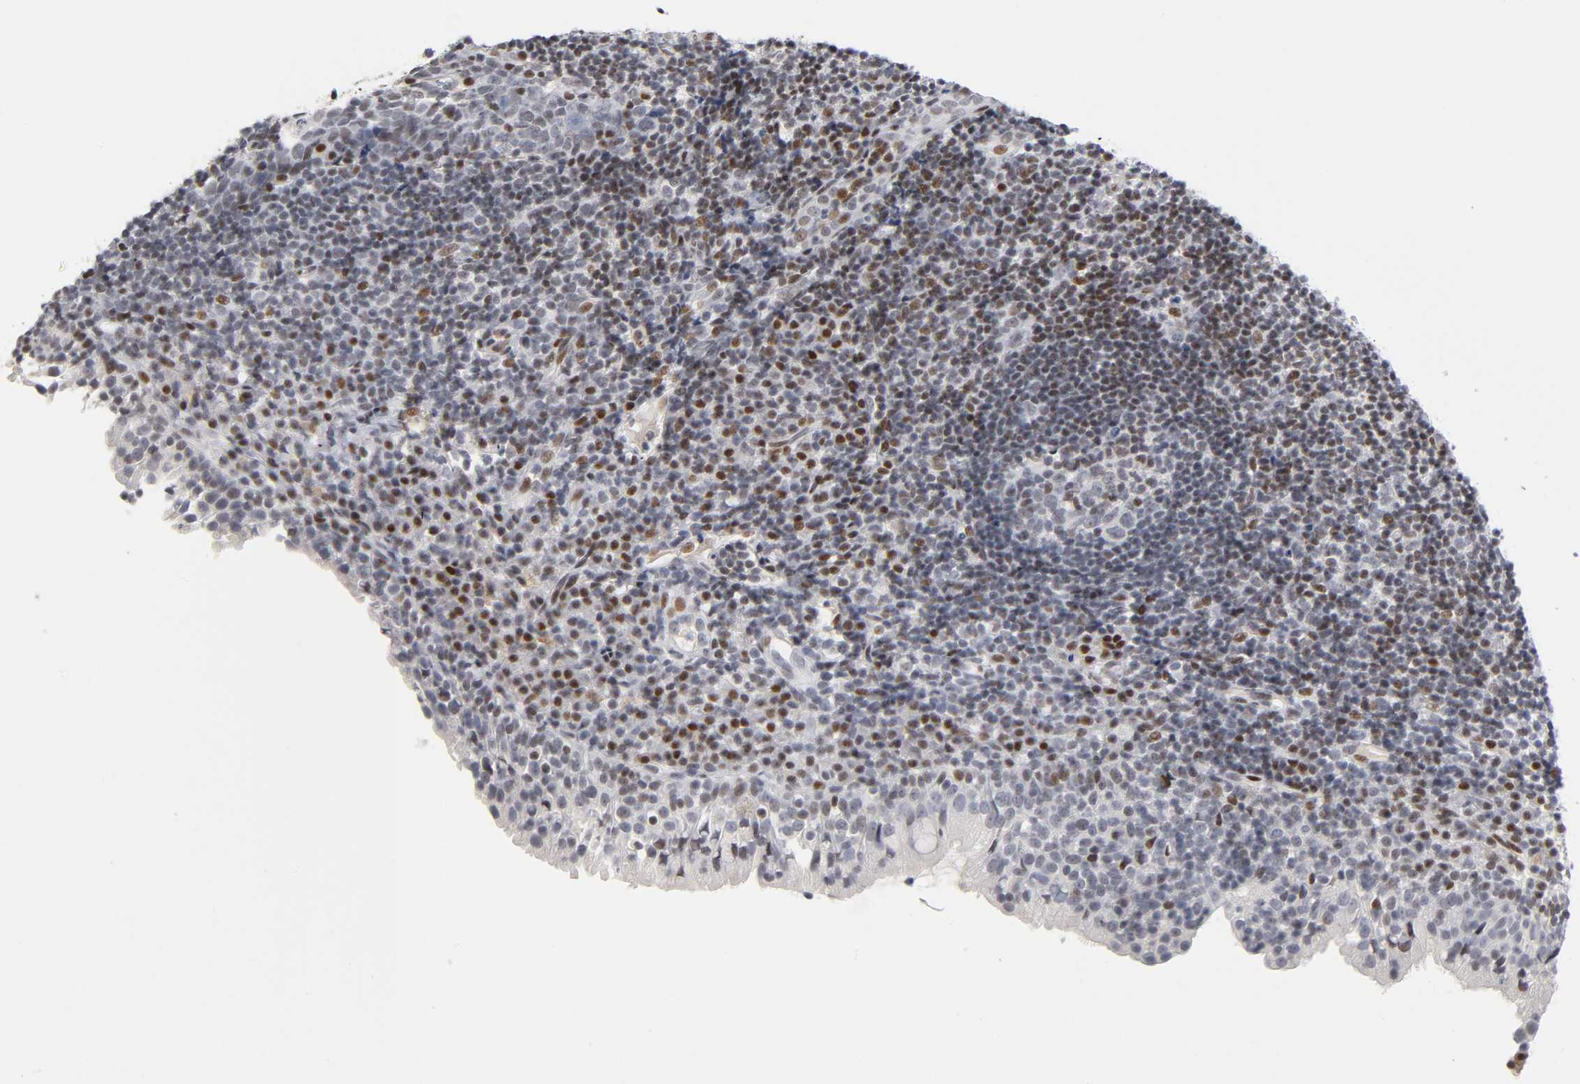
{"staining": {"intensity": "strong", "quantity": ">75%", "location": "nuclear"}, "tissue": "tonsil", "cell_type": "Germinal center cells", "image_type": "normal", "snomed": [{"axis": "morphology", "description": "Normal tissue, NOS"}, {"axis": "topography", "description": "Tonsil"}], "caption": "An image of human tonsil stained for a protein demonstrates strong nuclear brown staining in germinal center cells. (DAB (3,3'-diaminobenzidine) IHC with brightfield microscopy, high magnification).", "gene": "SP3", "patient": {"sex": "female", "age": 40}}